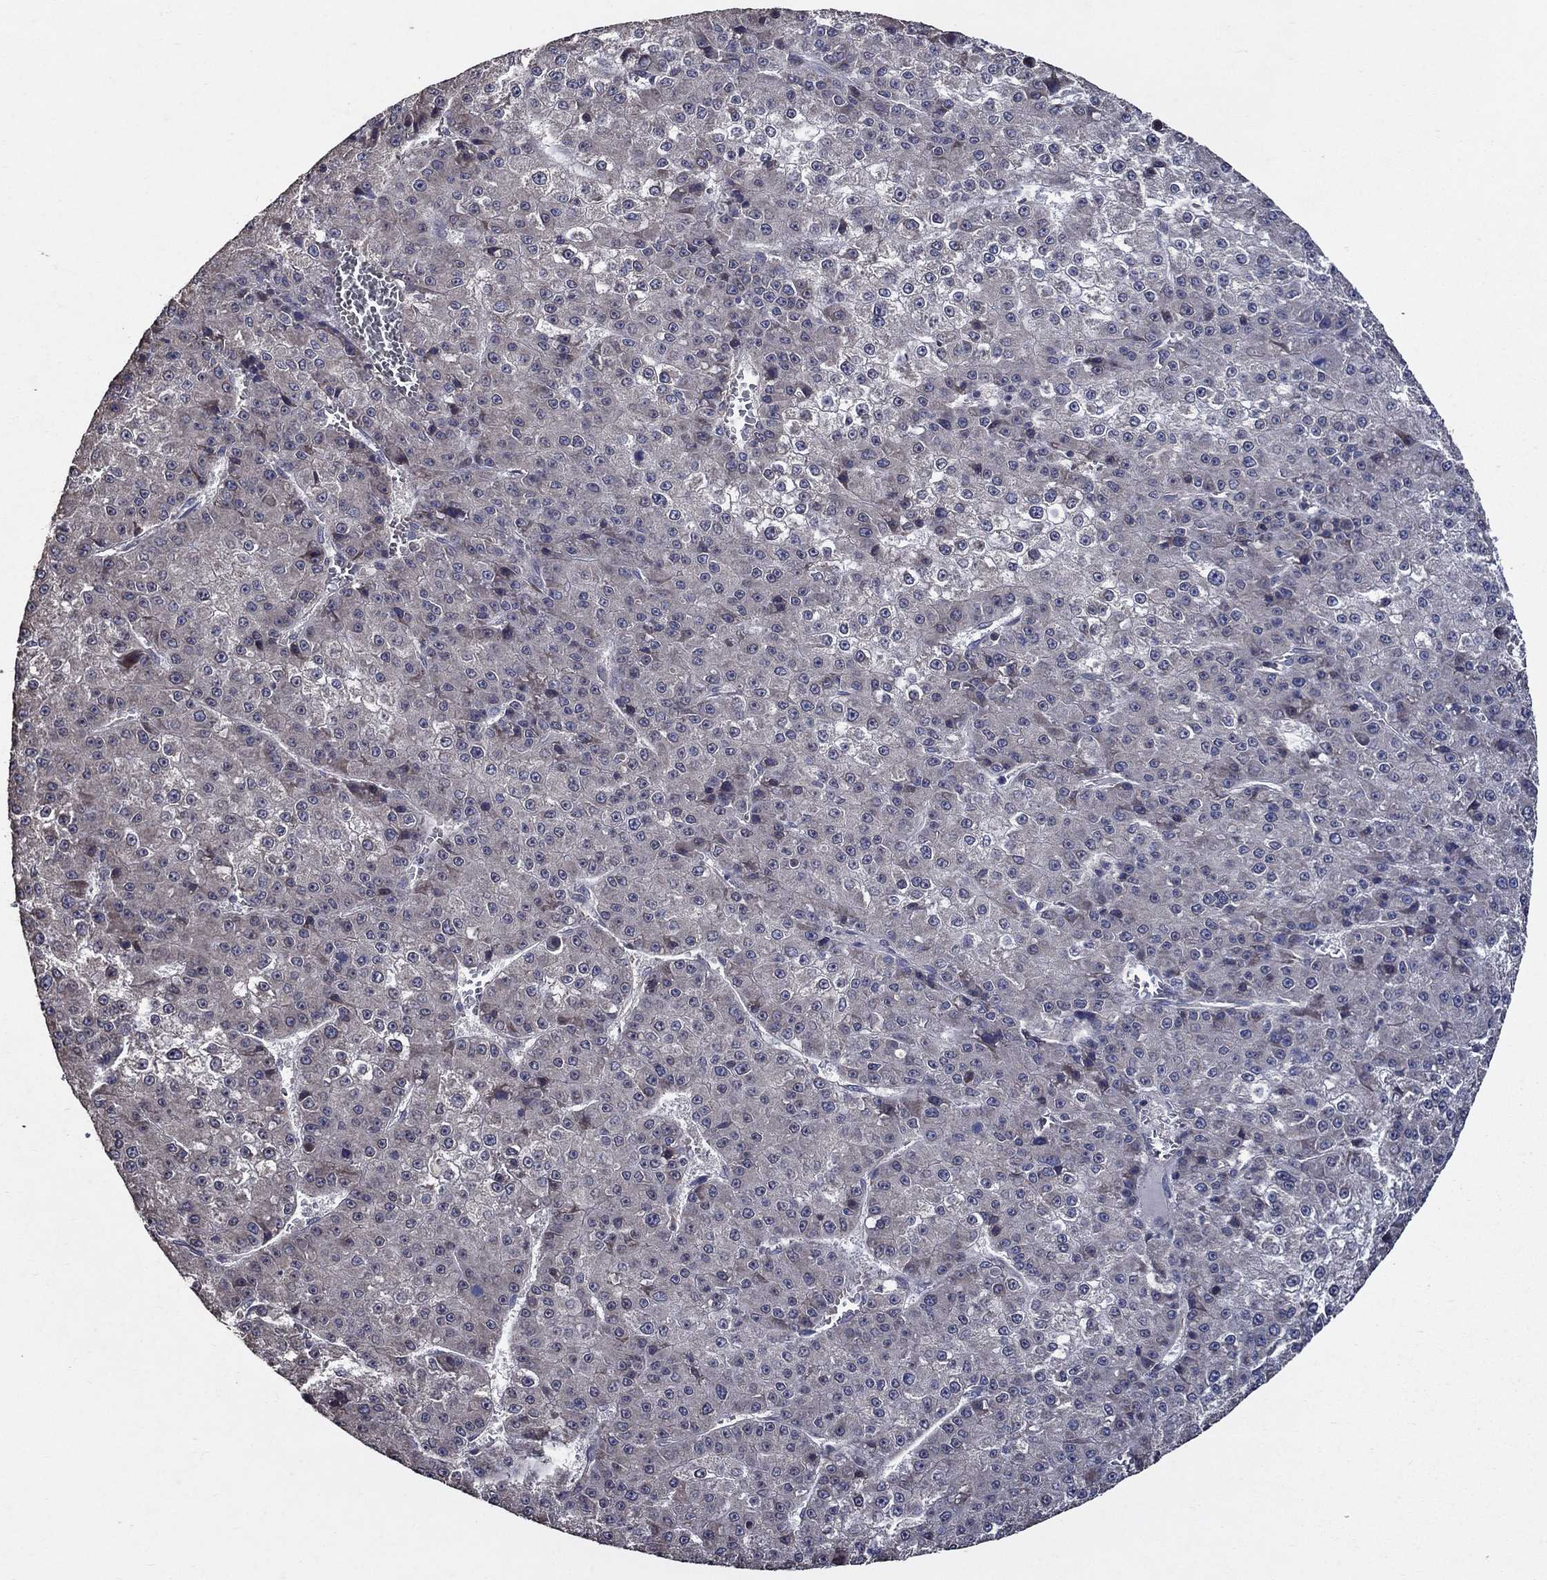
{"staining": {"intensity": "negative", "quantity": "none", "location": "none"}, "tissue": "liver cancer", "cell_type": "Tumor cells", "image_type": "cancer", "snomed": [{"axis": "morphology", "description": "Carcinoma, Hepatocellular, NOS"}, {"axis": "topography", "description": "Liver"}], "caption": "An IHC photomicrograph of liver cancer is shown. There is no staining in tumor cells of liver cancer.", "gene": "HAP1", "patient": {"sex": "female", "age": 73}}